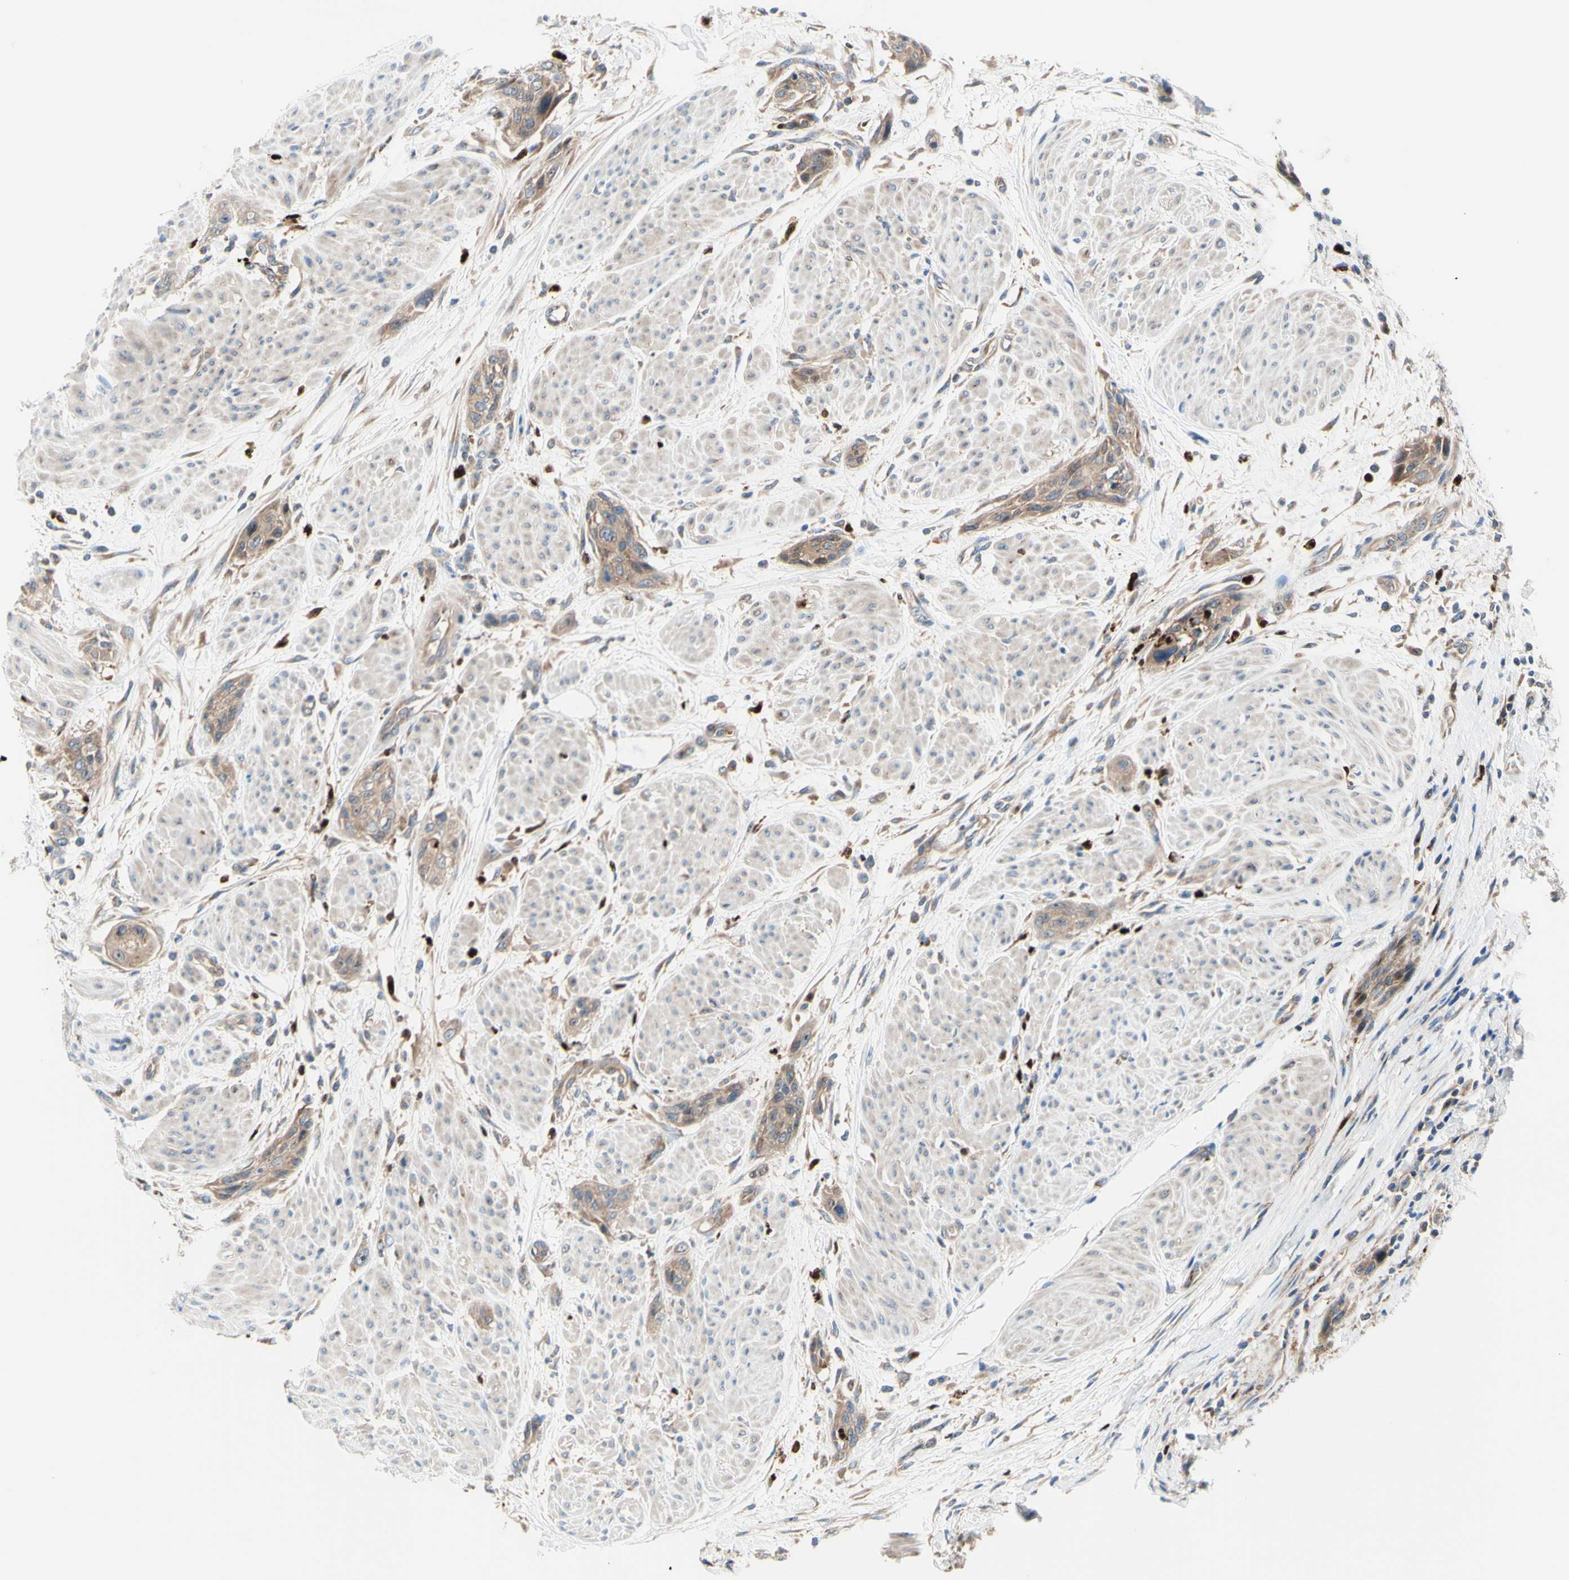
{"staining": {"intensity": "moderate", "quantity": ">75%", "location": "cytoplasmic/membranous"}, "tissue": "urothelial cancer", "cell_type": "Tumor cells", "image_type": "cancer", "snomed": [{"axis": "morphology", "description": "Urothelial carcinoma, High grade"}, {"axis": "topography", "description": "Urinary bladder"}], "caption": "There is medium levels of moderate cytoplasmic/membranous expression in tumor cells of high-grade urothelial carcinoma, as demonstrated by immunohistochemical staining (brown color).", "gene": "USP9X", "patient": {"sex": "male", "age": 35}}